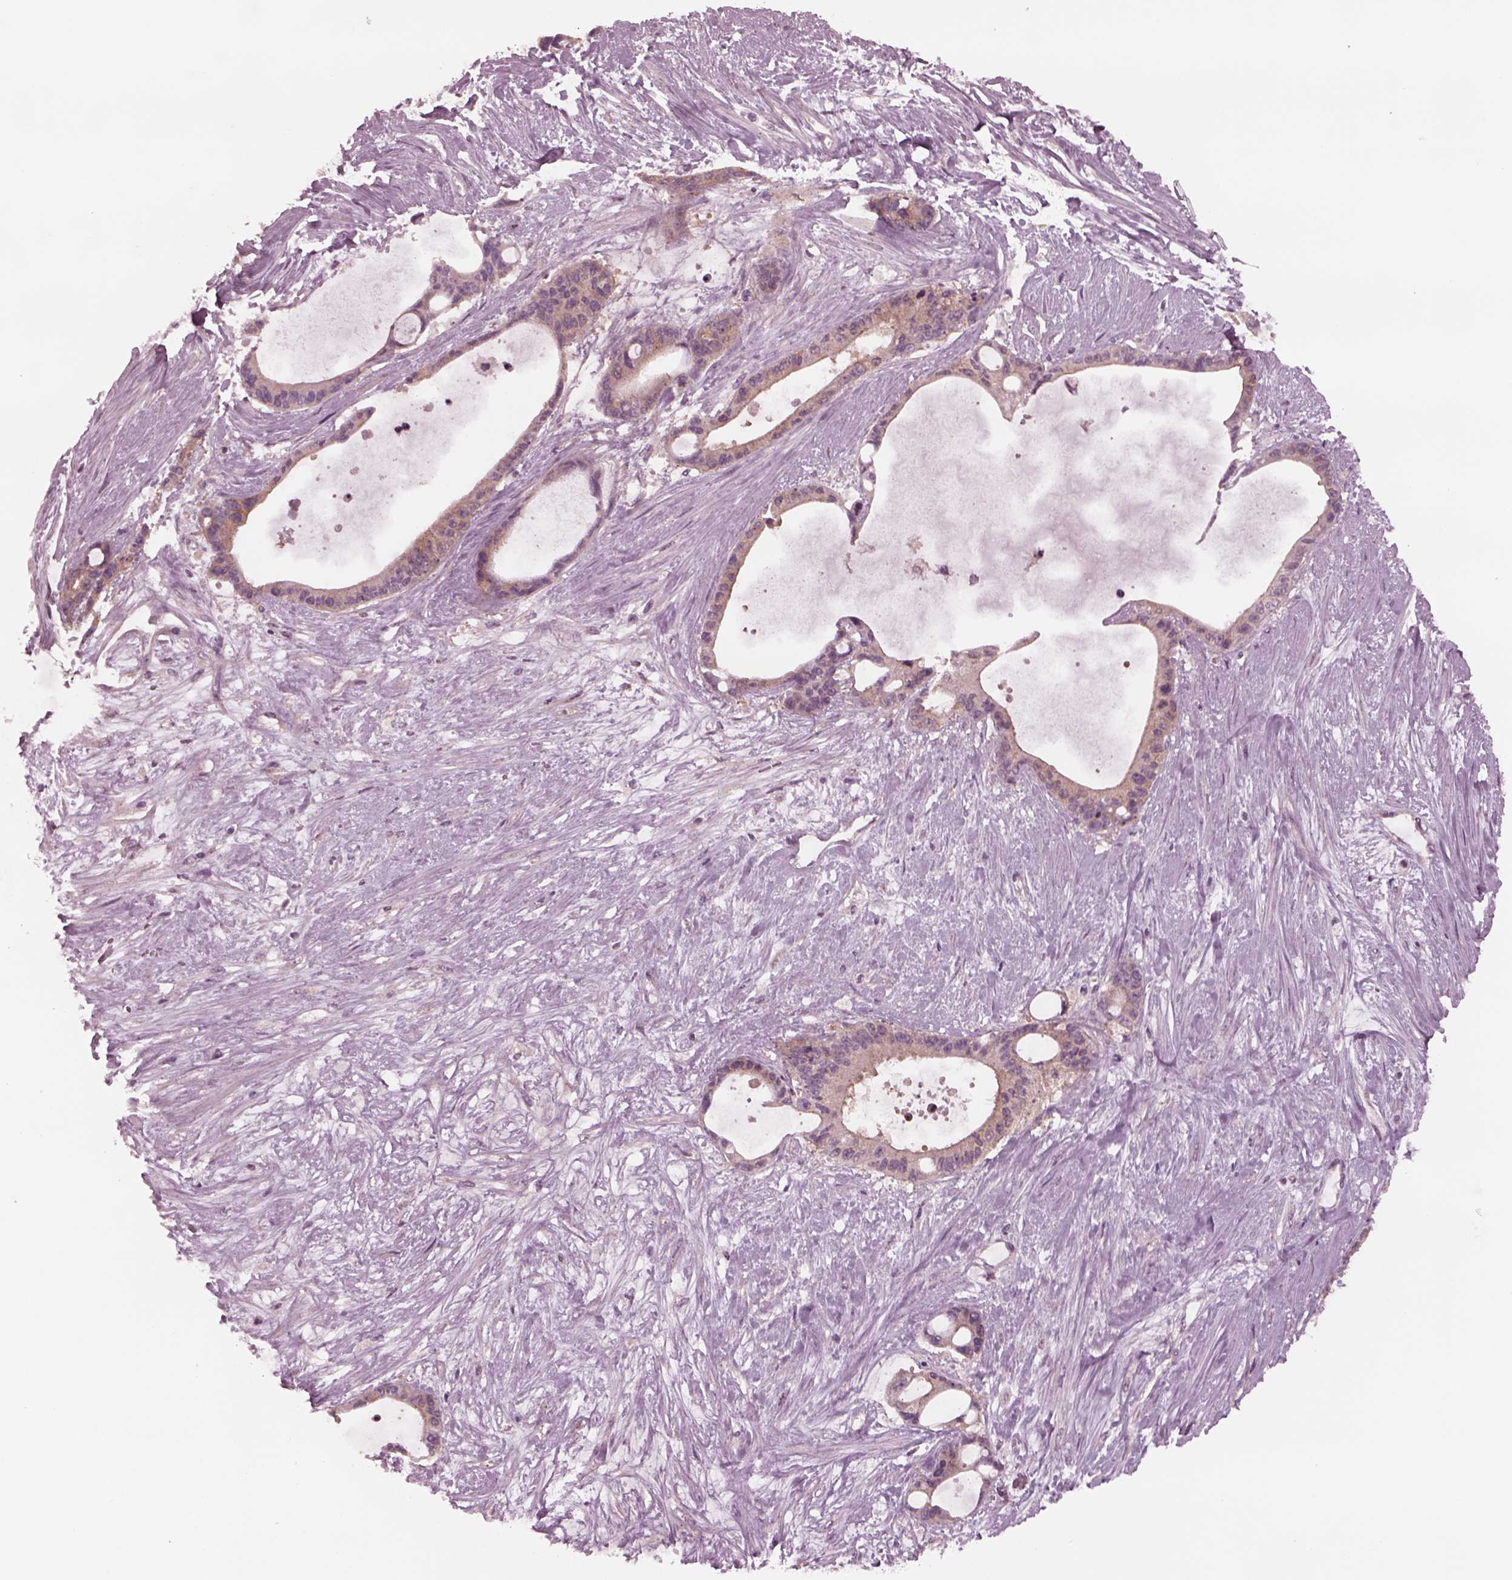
{"staining": {"intensity": "moderate", "quantity": ">75%", "location": "cytoplasmic/membranous"}, "tissue": "liver cancer", "cell_type": "Tumor cells", "image_type": "cancer", "snomed": [{"axis": "morphology", "description": "Normal tissue, NOS"}, {"axis": "morphology", "description": "Cholangiocarcinoma"}, {"axis": "topography", "description": "Liver"}, {"axis": "topography", "description": "Peripheral nerve tissue"}], "caption": "Cholangiocarcinoma (liver) was stained to show a protein in brown. There is medium levels of moderate cytoplasmic/membranous expression in approximately >75% of tumor cells.", "gene": "TUBG1", "patient": {"sex": "female", "age": 73}}